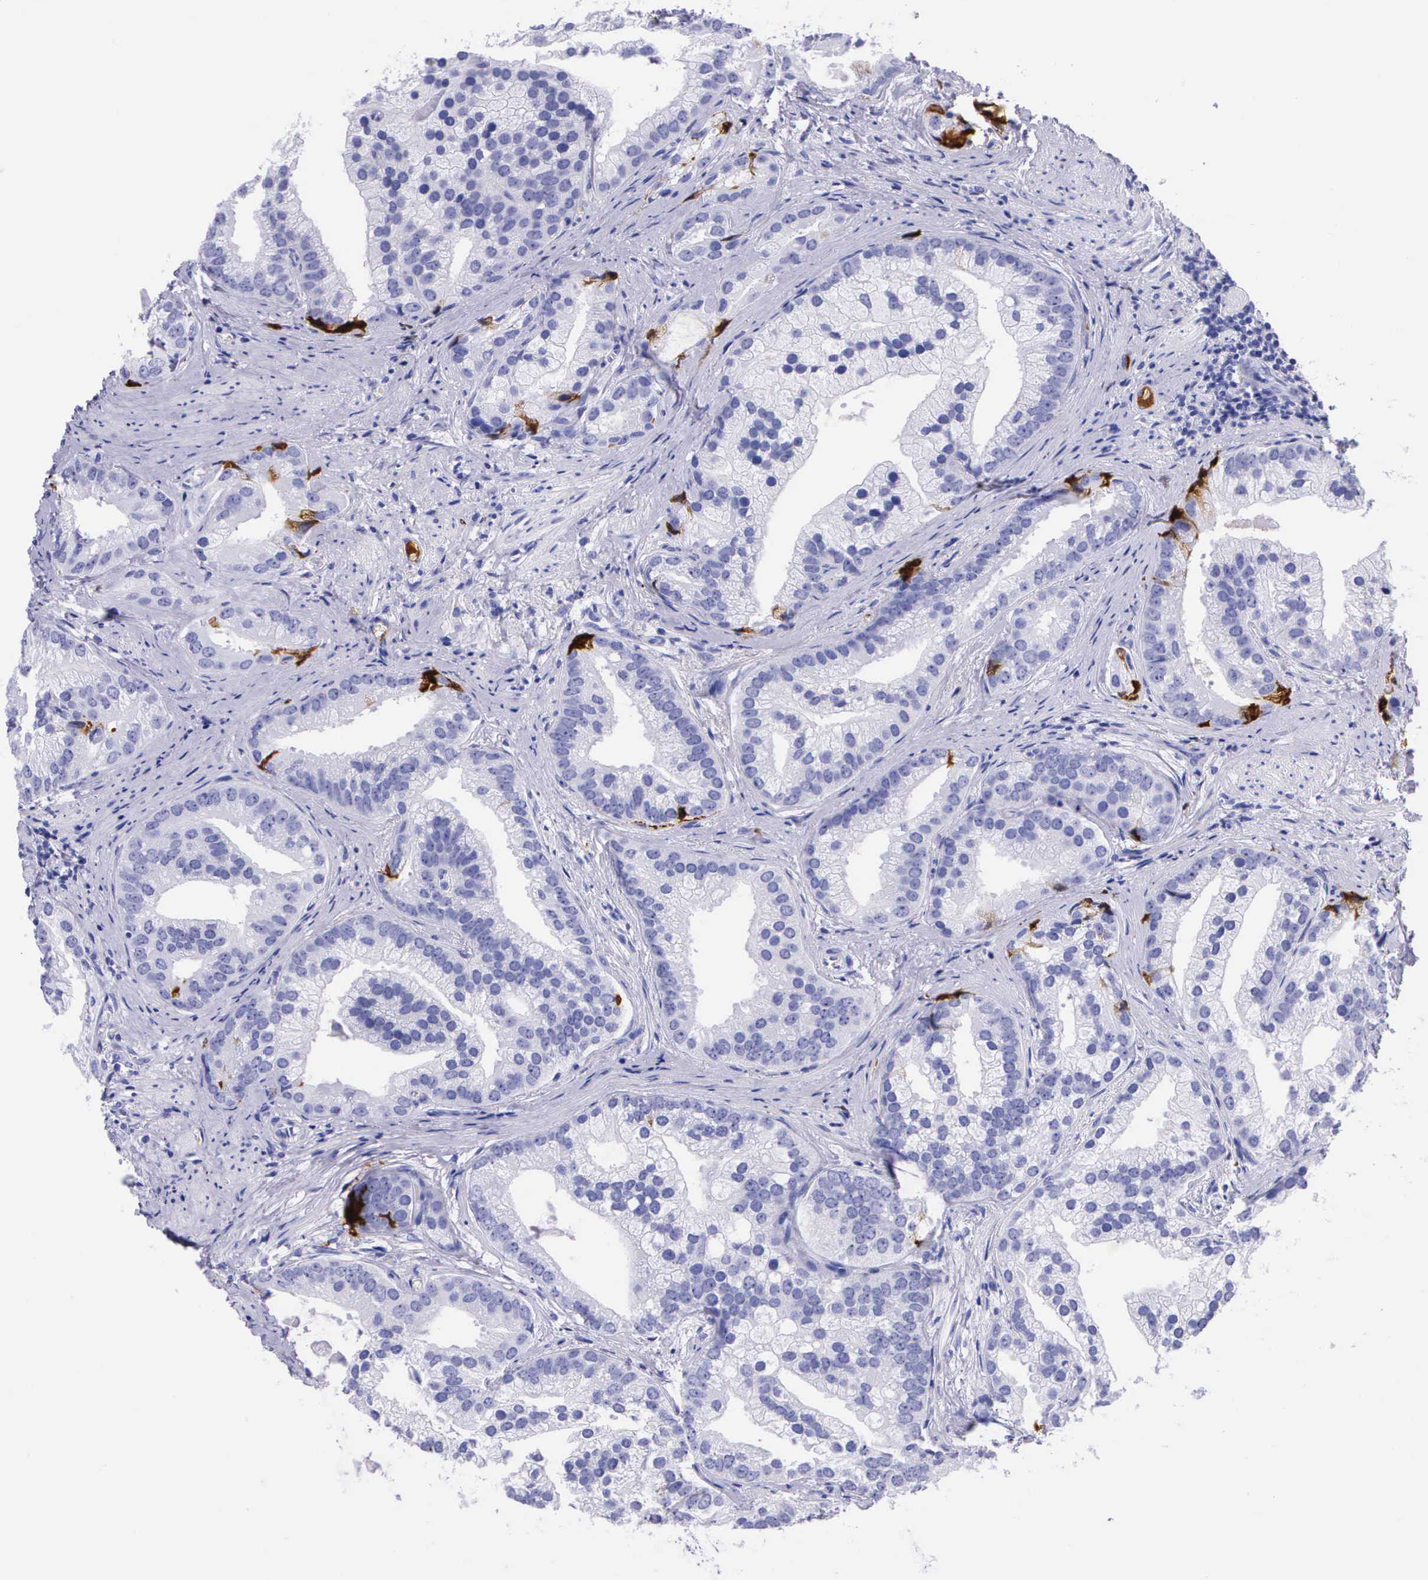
{"staining": {"intensity": "negative", "quantity": "none", "location": "none"}, "tissue": "prostate cancer", "cell_type": "Tumor cells", "image_type": "cancer", "snomed": [{"axis": "morphology", "description": "Adenocarcinoma, Low grade"}, {"axis": "topography", "description": "Prostate"}], "caption": "Immunohistochemical staining of human prostate low-grade adenocarcinoma displays no significant staining in tumor cells. (DAB (3,3'-diaminobenzidine) immunohistochemistry, high magnification).", "gene": "PLG", "patient": {"sex": "male", "age": 71}}